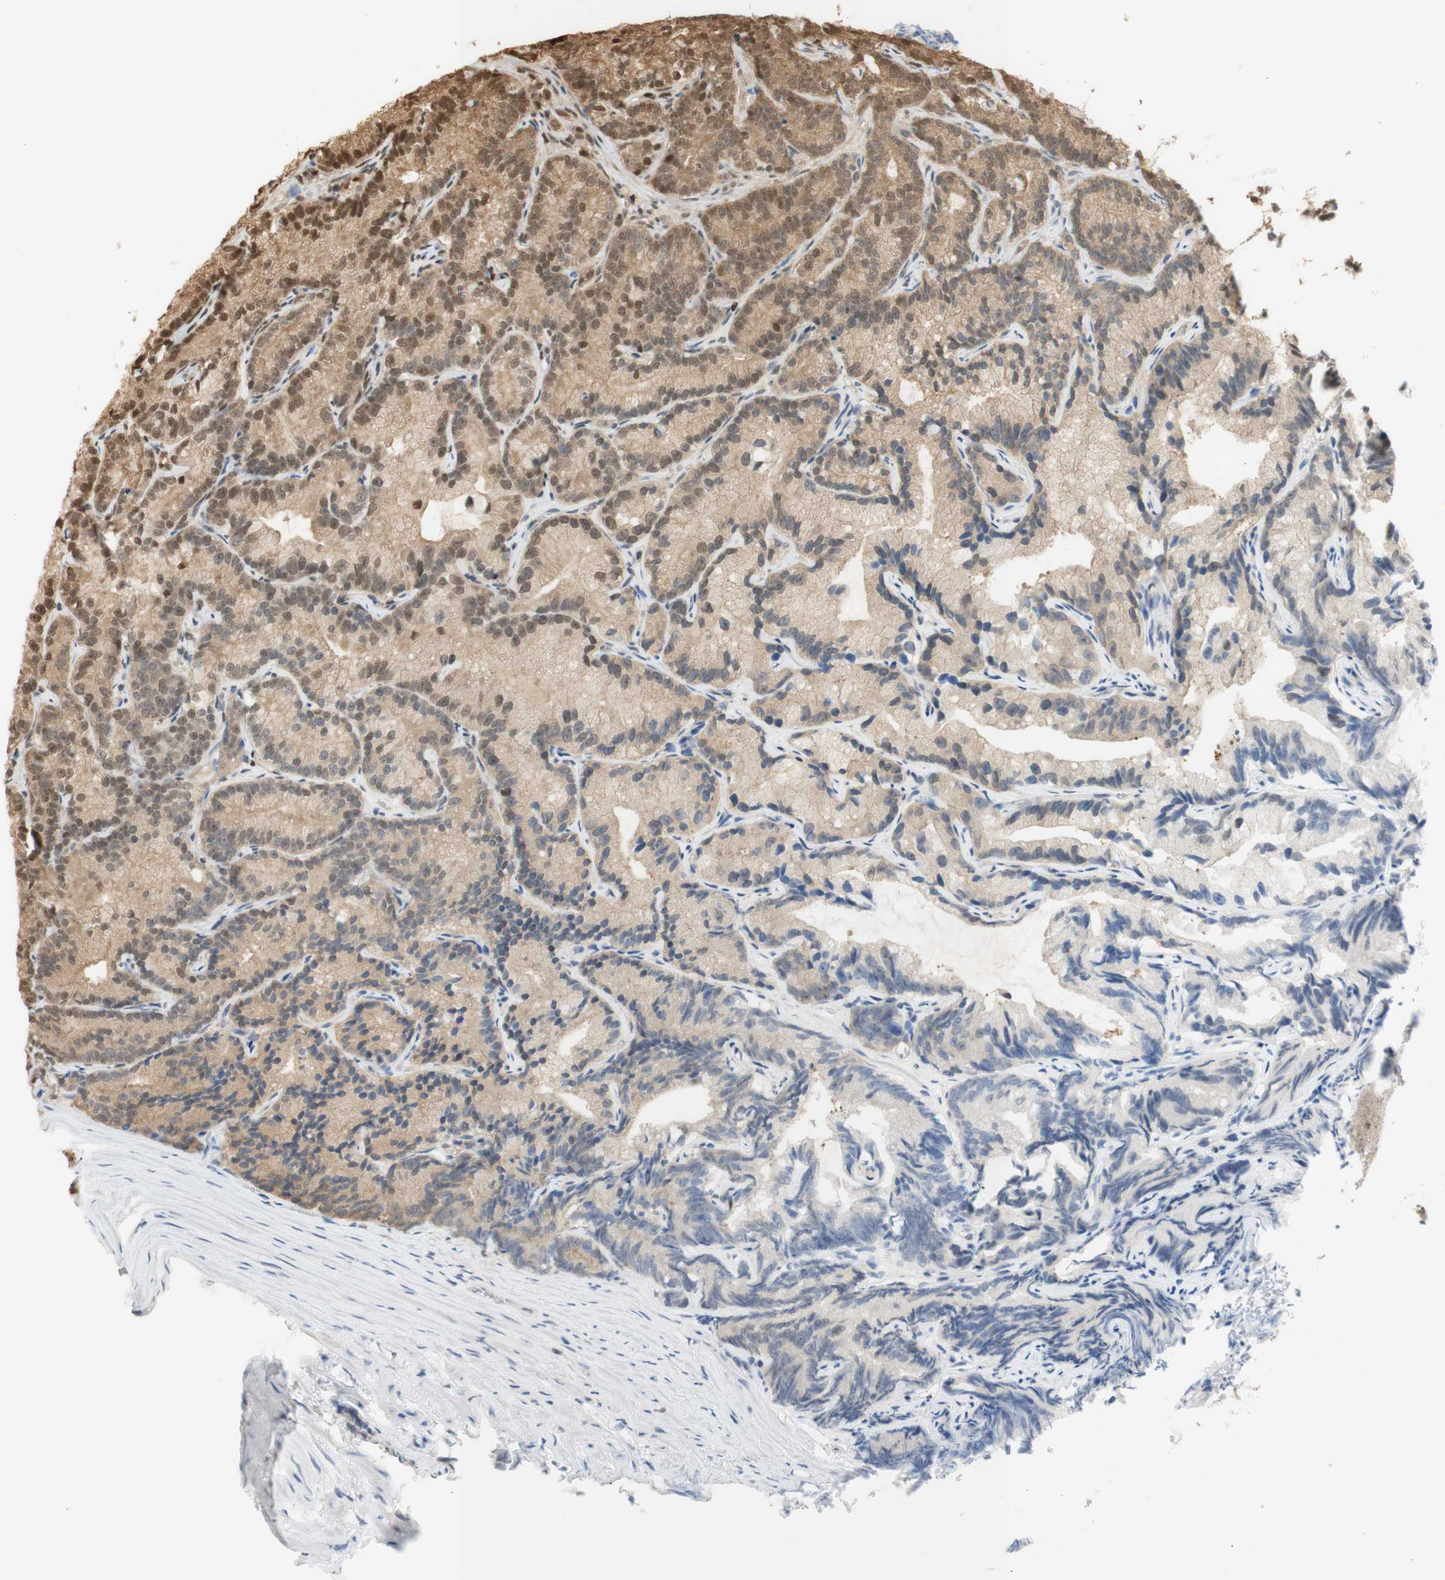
{"staining": {"intensity": "moderate", "quantity": "25%-75%", "location": "cytoplasmic/membranous,nuclear"}, "tissue": "prostate cancer", "cell_type": "Tumor cells", "image_type": "cancer", "snomed": [{"axis": "morphology", "description": "Adenocarcinoma, Low grade"}, {"axis": "topography", "description": "Prostate"}], "caption": "Immunohistochemical staining of human prostate low-grade adenocarcinoma reveals medium levels of moderate cytoplasmic/membranous and nuclear protein staining in approximately 25%-75% of tumor cells.", "gene": "NAP1L4", "patient": {"sex": "male", "age": 89}}